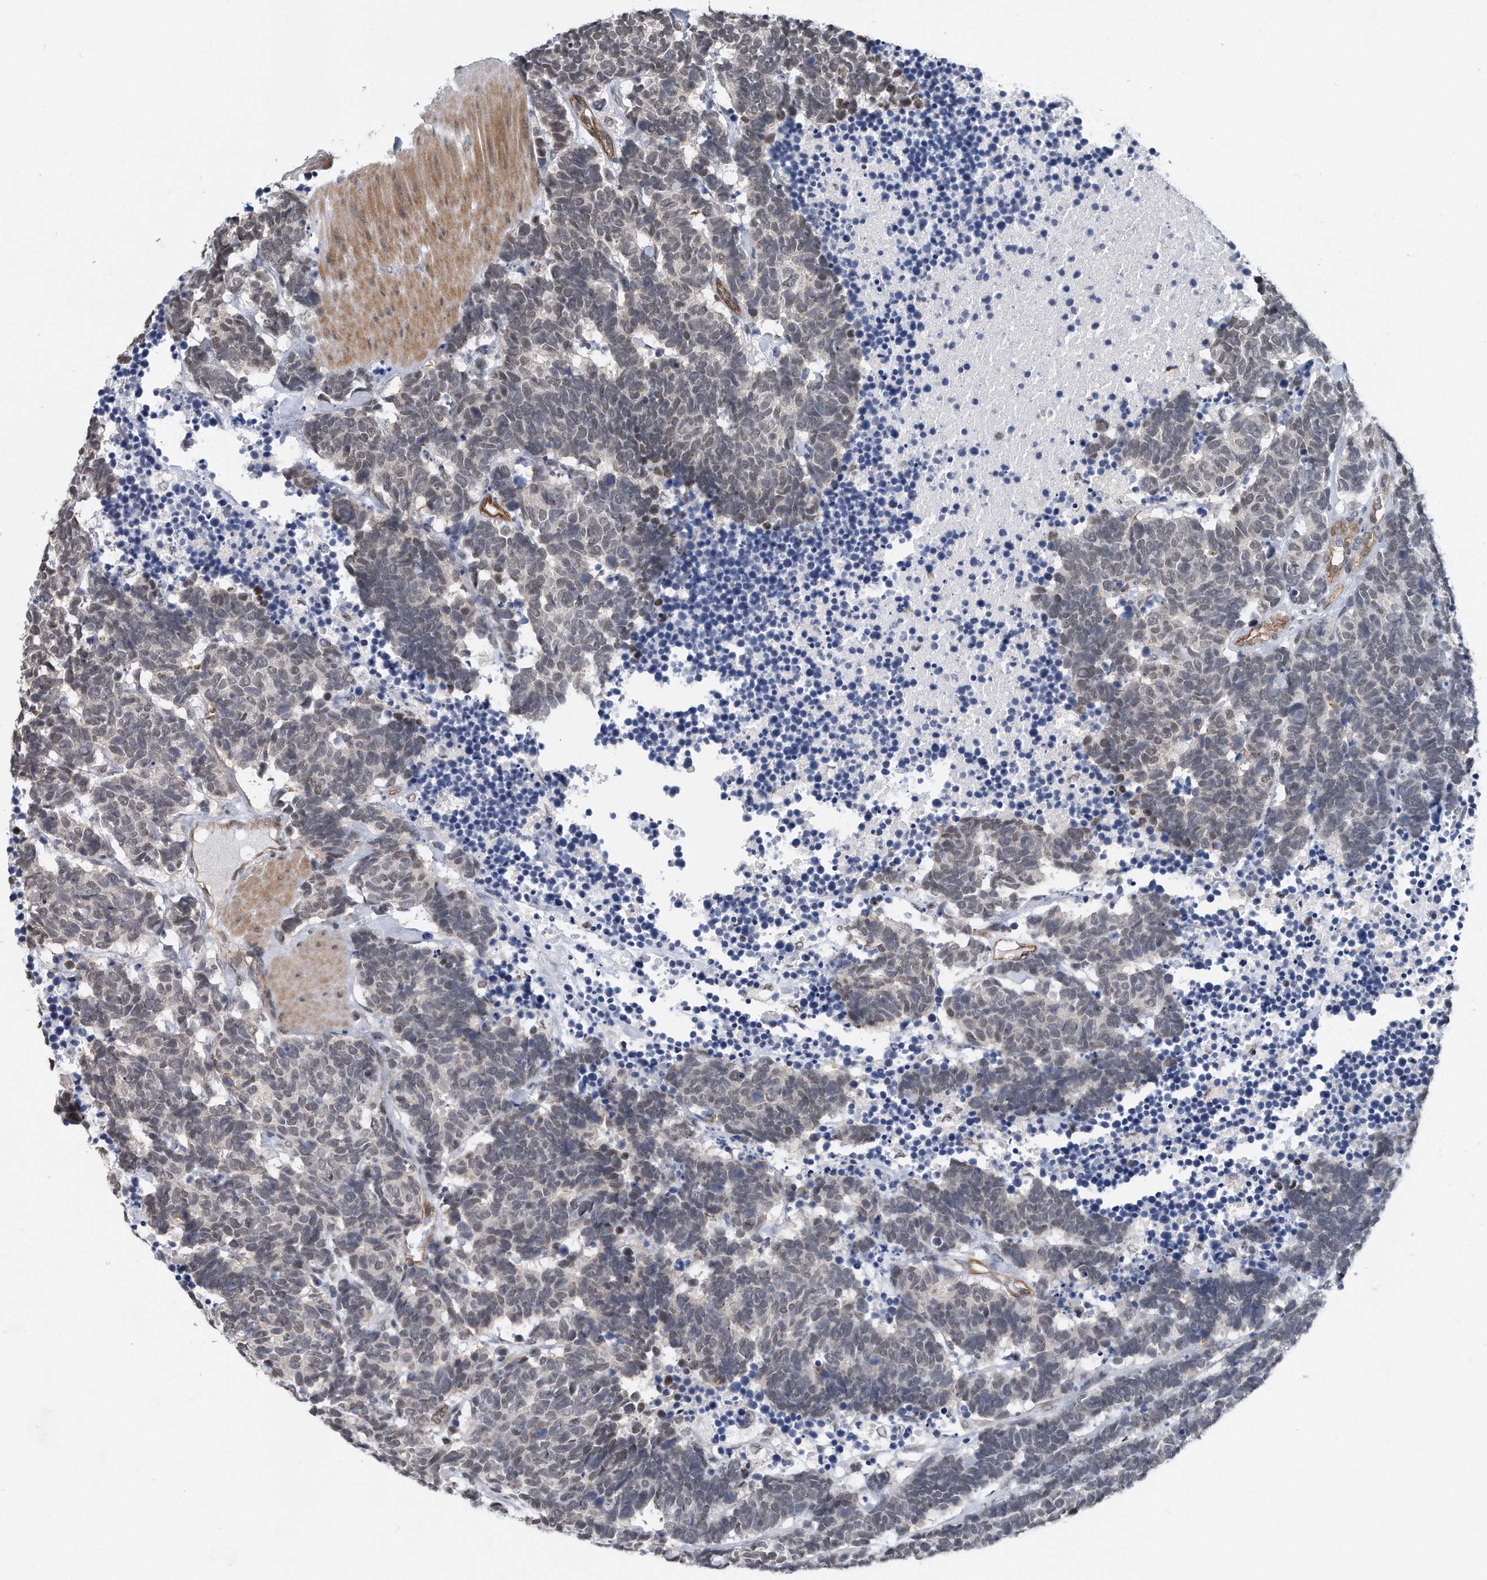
{"staining": {"intensity": "weak", "quantity": "25%-75%", "location": "cytoplasmic/membranous,nuclear"}, "tissue": "carcinoid", "cell_type": "Tumor cells", "image_type": "cancer", "snomed": [{"axis": "morphology", "description": "Carcinoma, NOS"}, {"axis": "morphology", "description": "Carcinoid, malignant, NOS"}, {"axis": "topography", "description": "Urinary bladder"}], "caption": "Carcinoma stained for a protein demonstrates weak cytoplasmic/membranous and nuclear positivity in tumor cells.", "gene": "TP53INP1", "patient": {"sex": "male", "age": 57}}